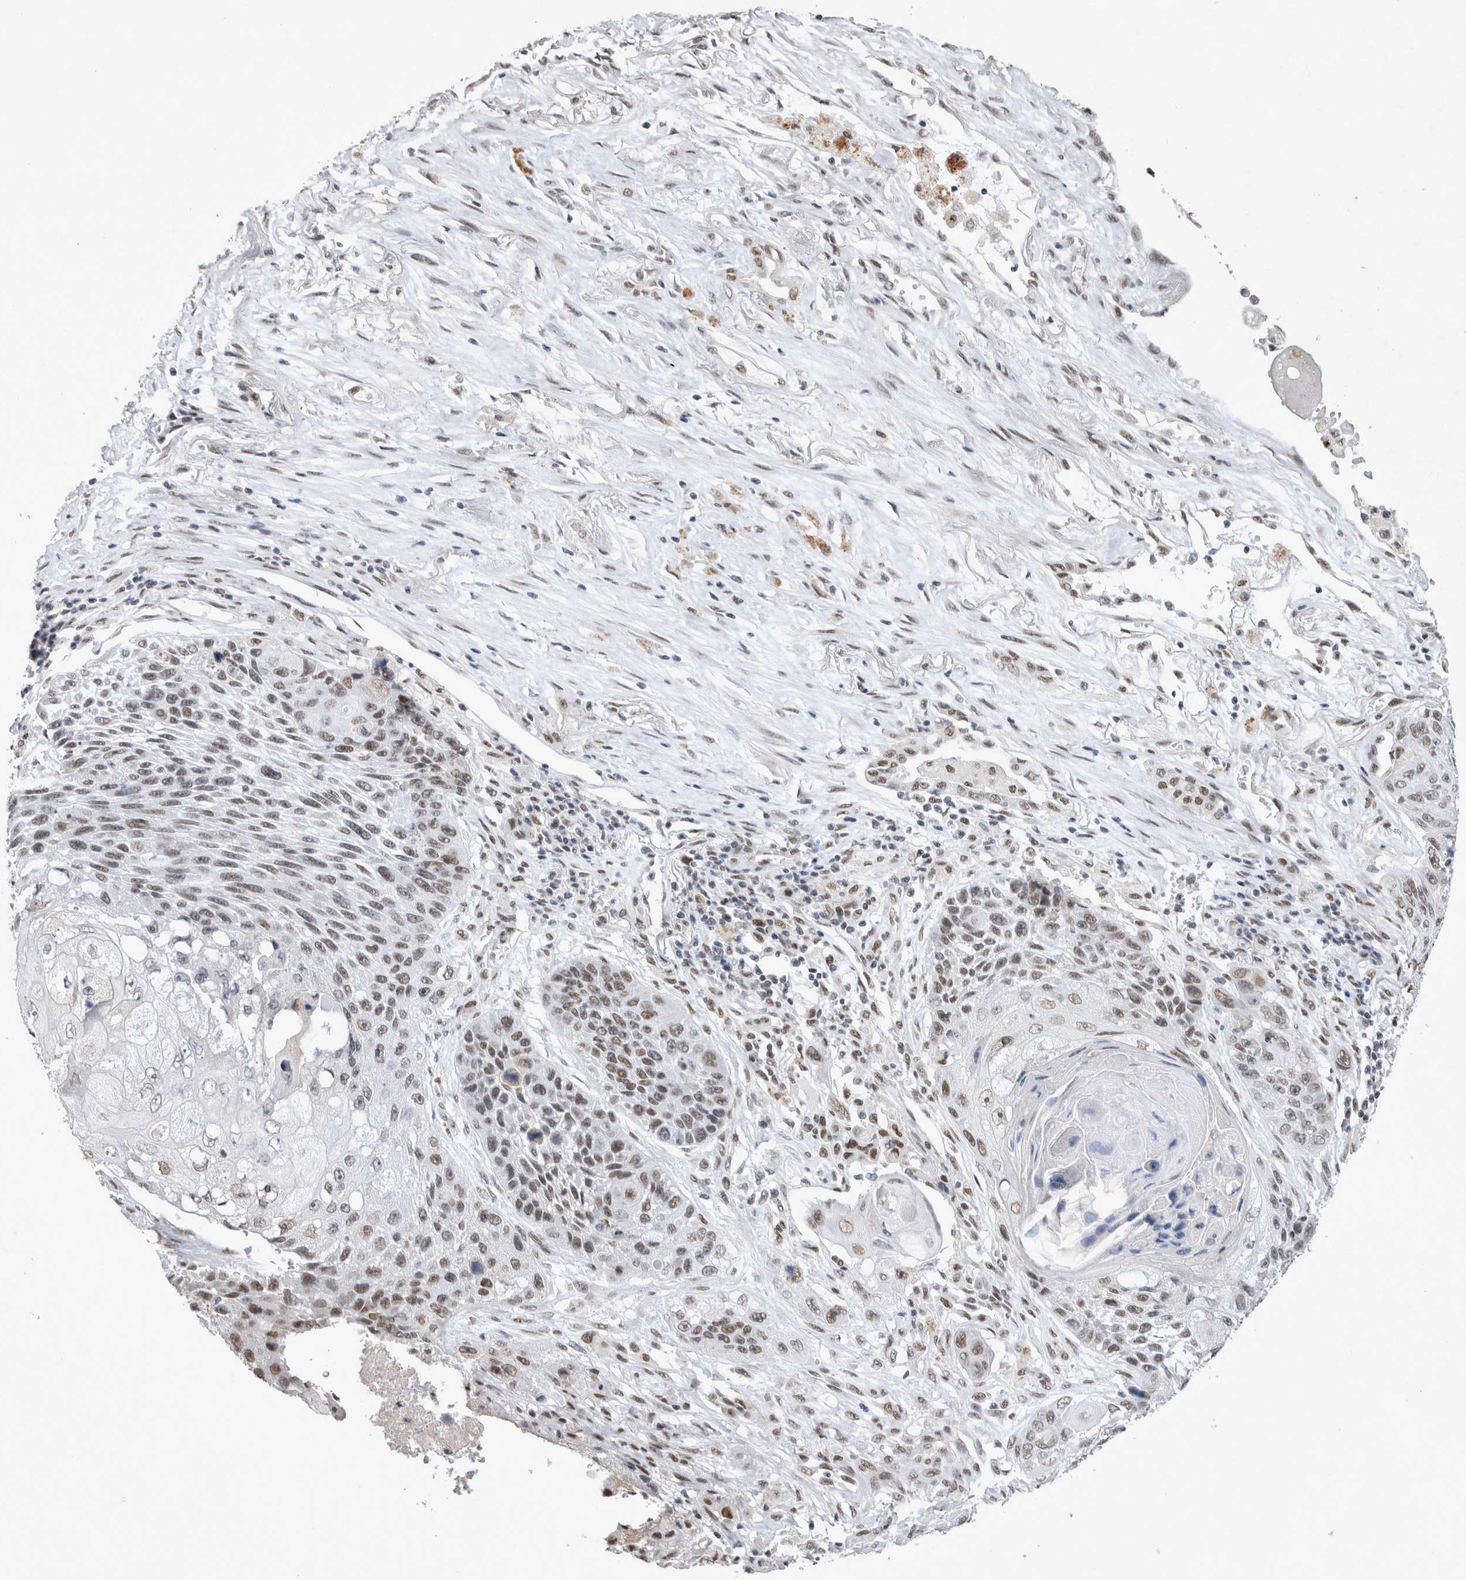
{"staining": {"intensity": "moderate", "quantity": ">75%", "location": "nuclear"}, "tissue": "lung cancer", "cell_type": "Tumor cells", "image_type": "cancer", "snomed": [{"axis": "morphology", "description": "Squamous cell carcinoma, NOS"}, {"axis": "topography", "description": "Lung"}], "caption": "The image demonstrates staining of lung cancer (squamous cell carcinoma), revealing moderate nuclear protein expression (brown color) within tumor cells.", "gene": "RBM6", "patient": {"sex": "male", "age": 61}}